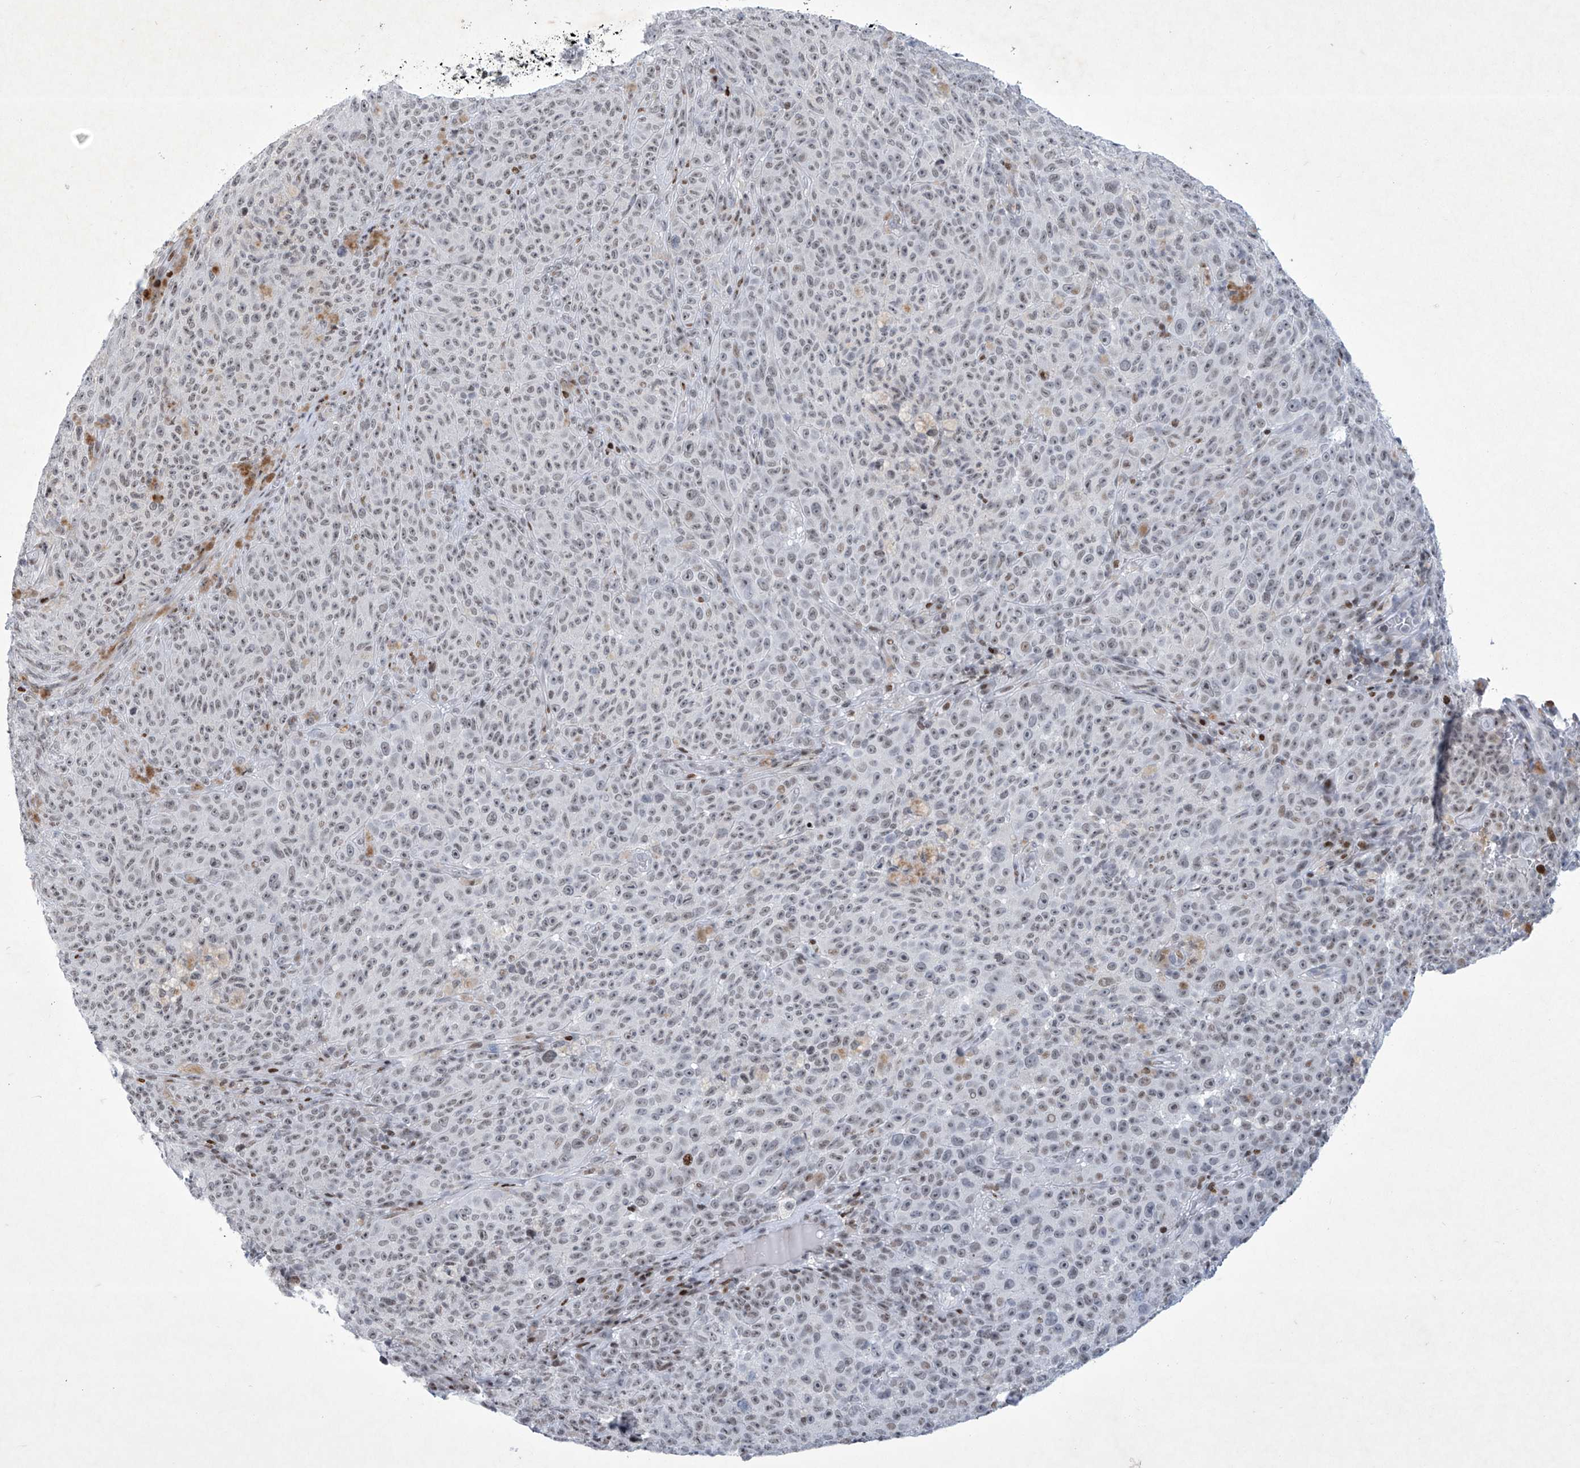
{"staining": {"intensity": "weak", "quantity": ">75%", "location": "nuclear"}, "tissue": "melanoma", "cell_type": "Tumor cells", "image_type": "cancer", "snomed": [{"axis": "morphology", "description": "Malignant melanoma, NOS"}, {"axis": "topography", "description": "Skin"}], "caption": "The histopathology image reveals immunohistochemical staining of melanoma. There is weak nuclear staining is identified in about >75% of tumor cells. The staining was performed using DAB (3,3'-diaminobenzidine) to visualize the protein expression in brown, while the nuclei were stained in blue with hematoxylin (Magnification: 20x).", "gene": "RFX7", "patient": {"sex": "female", "age": 82}}